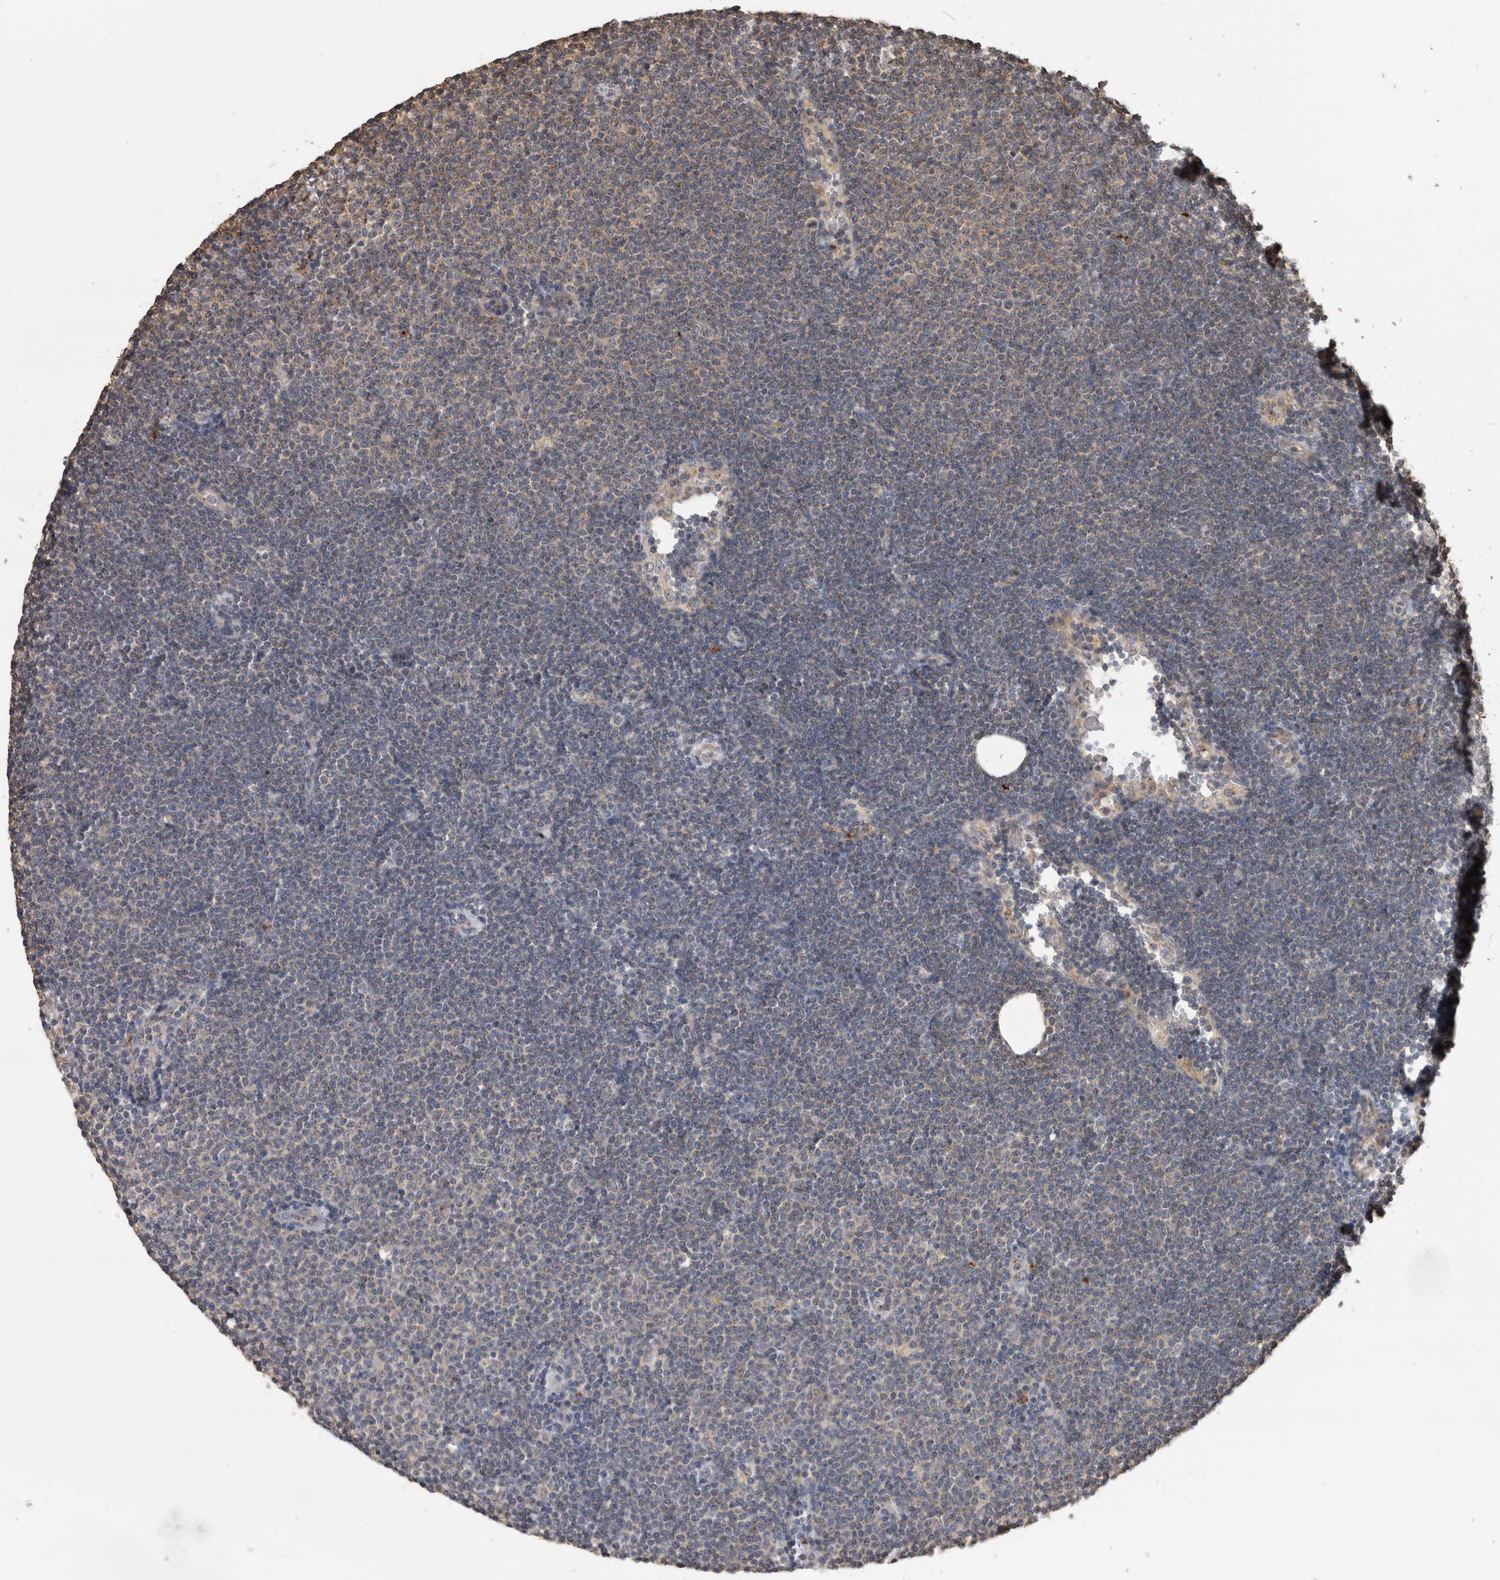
{"staining": {"intensity": "weak", "quantity": "<25%", "location": "cytoplasmic/membranous"}, "tissue": "lymphoma", "cell_type": "Tumor cells", "image_type": "cancer", "snomed": [{"axis": "morphology", "description": "Malignant lymphoma, non-Hodgkin's type, Low grade"}, {"axis": "topography", "description": "Lymph node"}], "caption": "A photomicrograph of human low-grade malignant lymphoma, non-Hodgkin's type is negative for staining in tumor cells.", "gene": "CLIP1", "patient": {"sex": "female", "age": 53}}